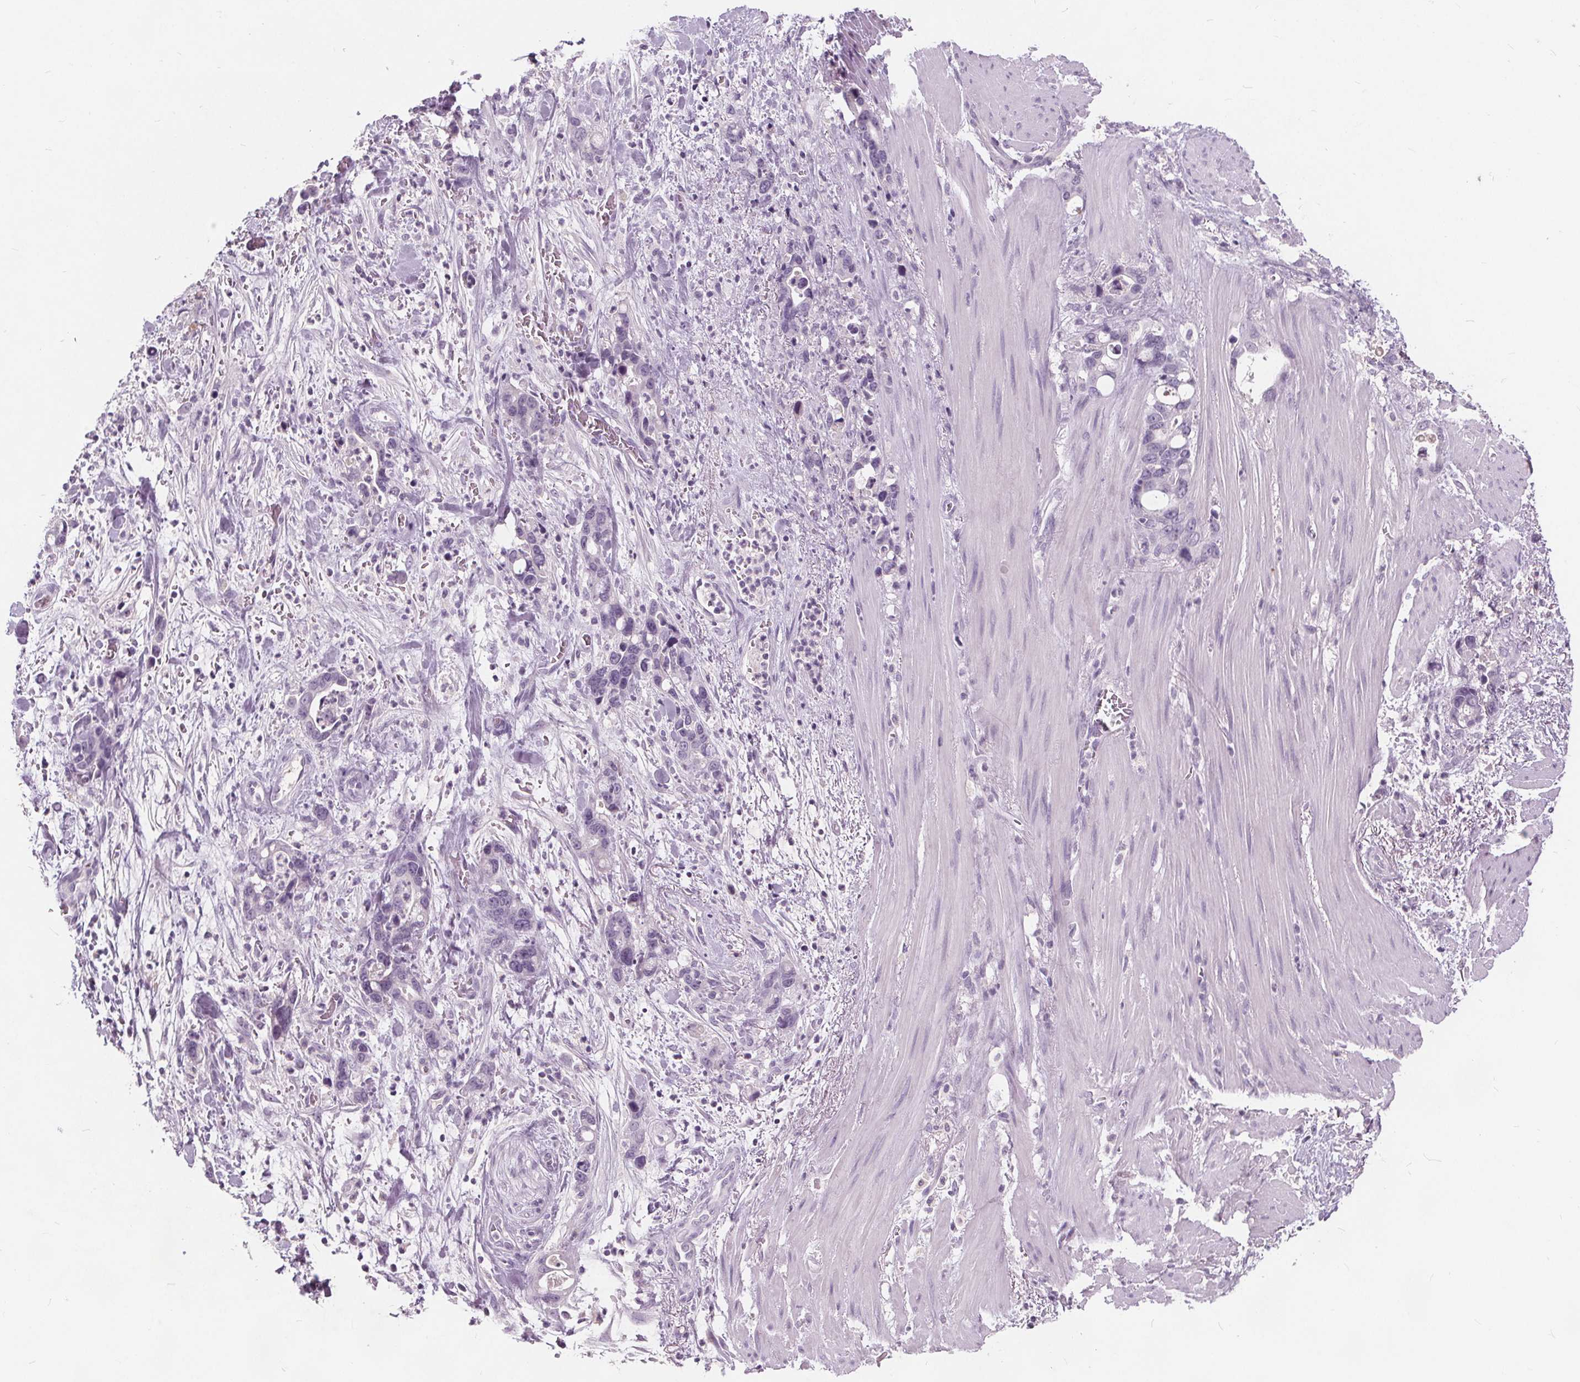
{"staining": {"intensity": "negative", "quantity": "none", "location": "none"}, "tissue": "stomach cancer", "cell_type": "Tumor cells", "image_type": "cancer", "snomed": [{"axis": "morphology", "description": "Normal tissue, NOS"}, {"axis": "morphology", "description": "Adenocarcinoma, NOS"}, {"axis": "topography", "description": "Esophagus"}, {"axis": "topography", "description": "Stomach, upper"}], "caption": "A photomicrograph of stomach cancer stained for a protein displays no brown staining in tumor cells.", "gene": "PLA2G2E", "patient": {"sex": "male", "age": 74}}